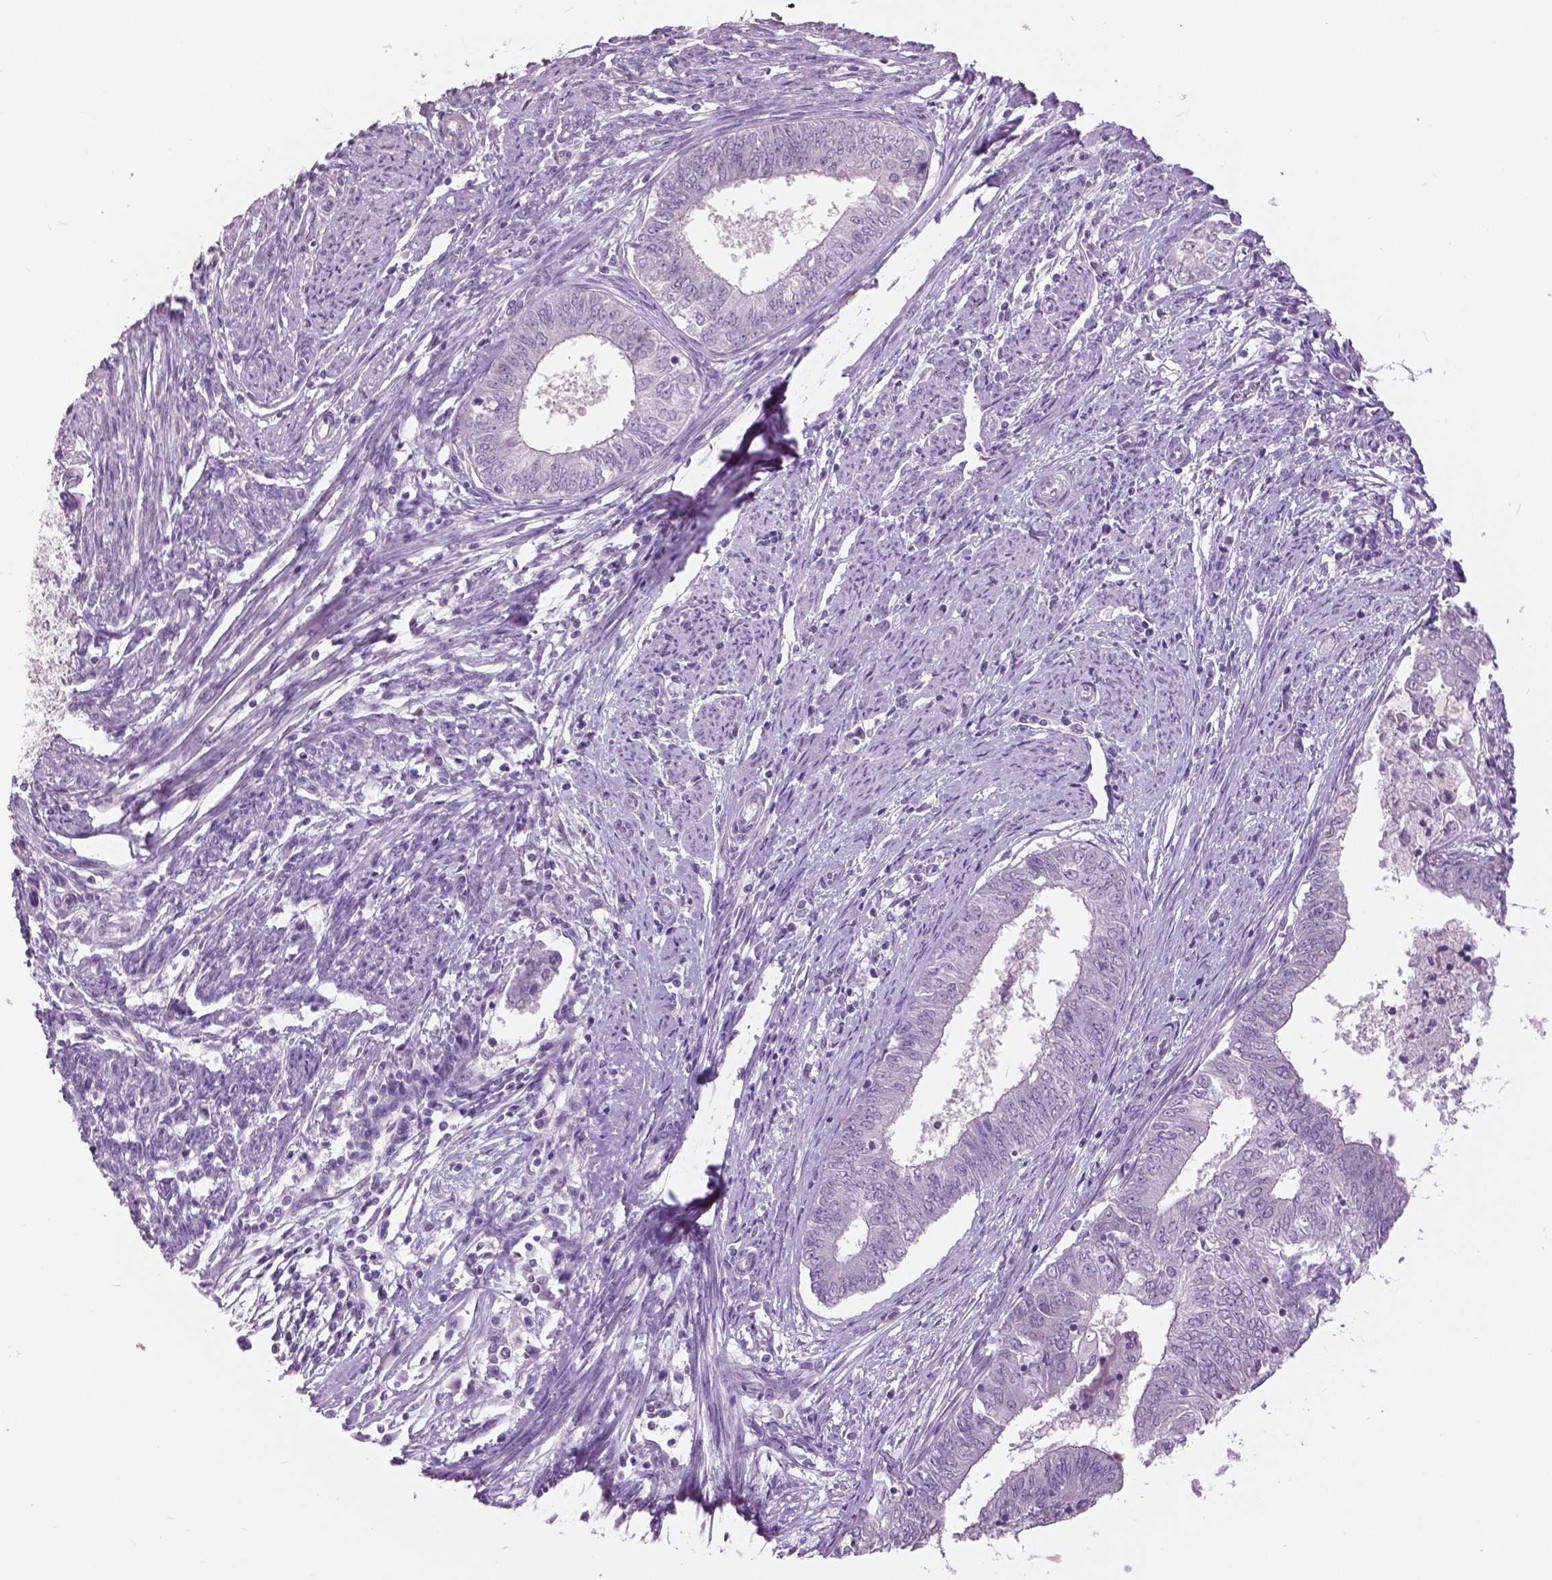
{"staining": {"intensity": "negative", "quantity": "none", "location": "none"}, "tissue": "endometrial cancer", "cell_type": "Tumor cells", "image_type": "cancer", "snomed": [{"axis": "morphology", "description": "Adenocarcinoma, NOS"}, {"axis": "topography", "description": "Endometrium"}], "caption": "IHC histopathology image of neoplastic tissue: endometrial cancer (adenocarcinoma) stained with DAB (3,3'-diaminobenzidine) displays no significant protein positivity in tumor cells. Brightfield microscopy of immunohistochemistry stained with DAB (brown) and hematoxylin (blue), captured at high magnification.", "gene": "GRIN2A", "patient": {"sex": "female", "age": 62}}